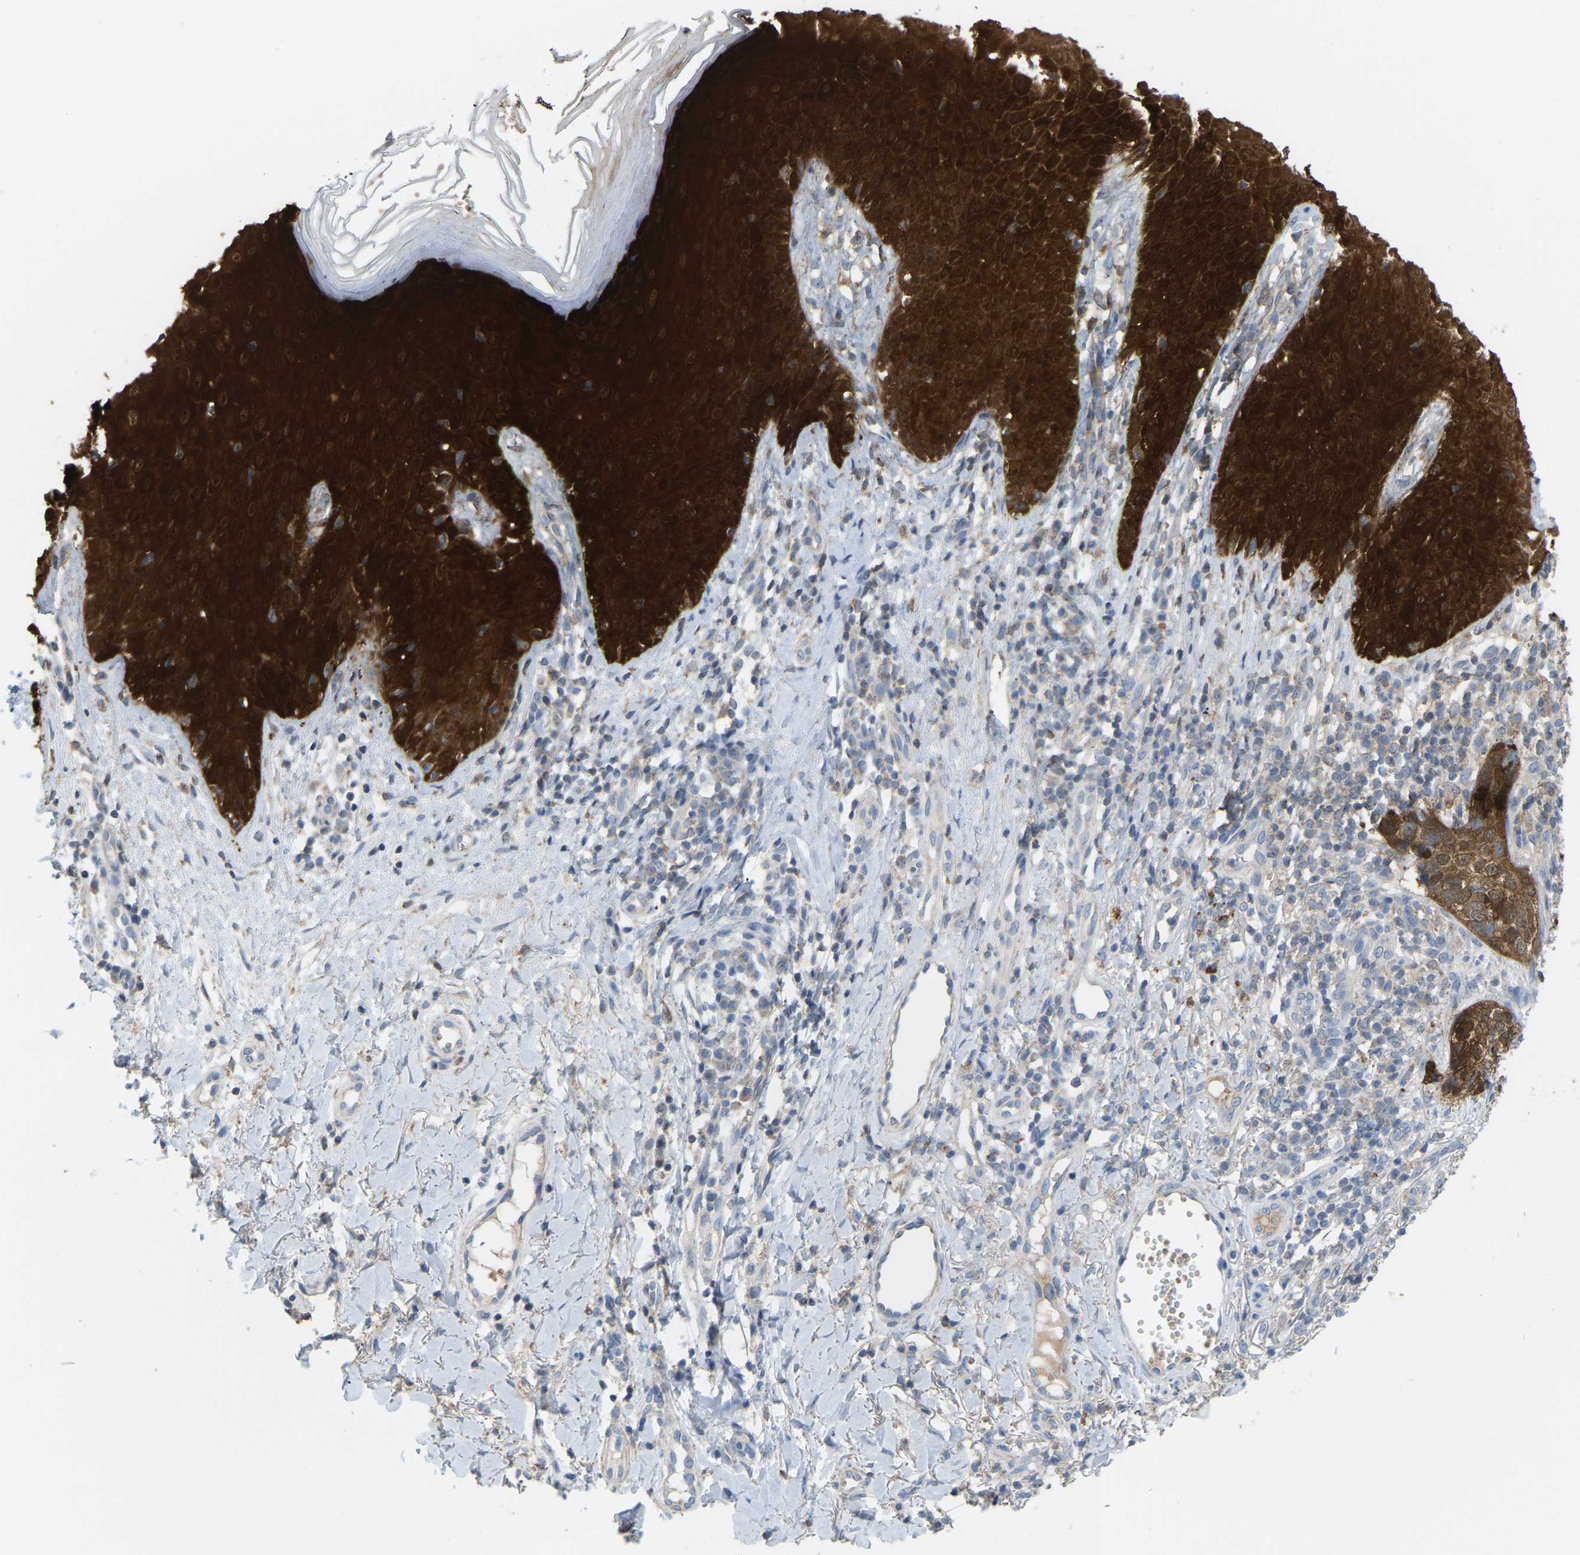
{"staining": {"intensity": "strong", "quantity": ">75%", "location": "cytoplasmic/membranous"}, "tissue": "skin cancer", "cell_type": "Tumor cells", "image_type": "cancer", "snomed": [{"axis": "morphology", "description": "Basal cell carcinoma"}, {"axis": "topography", "description": "Skin"}], "caption": "Tumor cells display strong cytoplasmic/membranous staining in about >75% of cells in skin basal cell carcinoma.", "gene": "SERPINB5", "patient": {"sex": "female", "age": 64}}